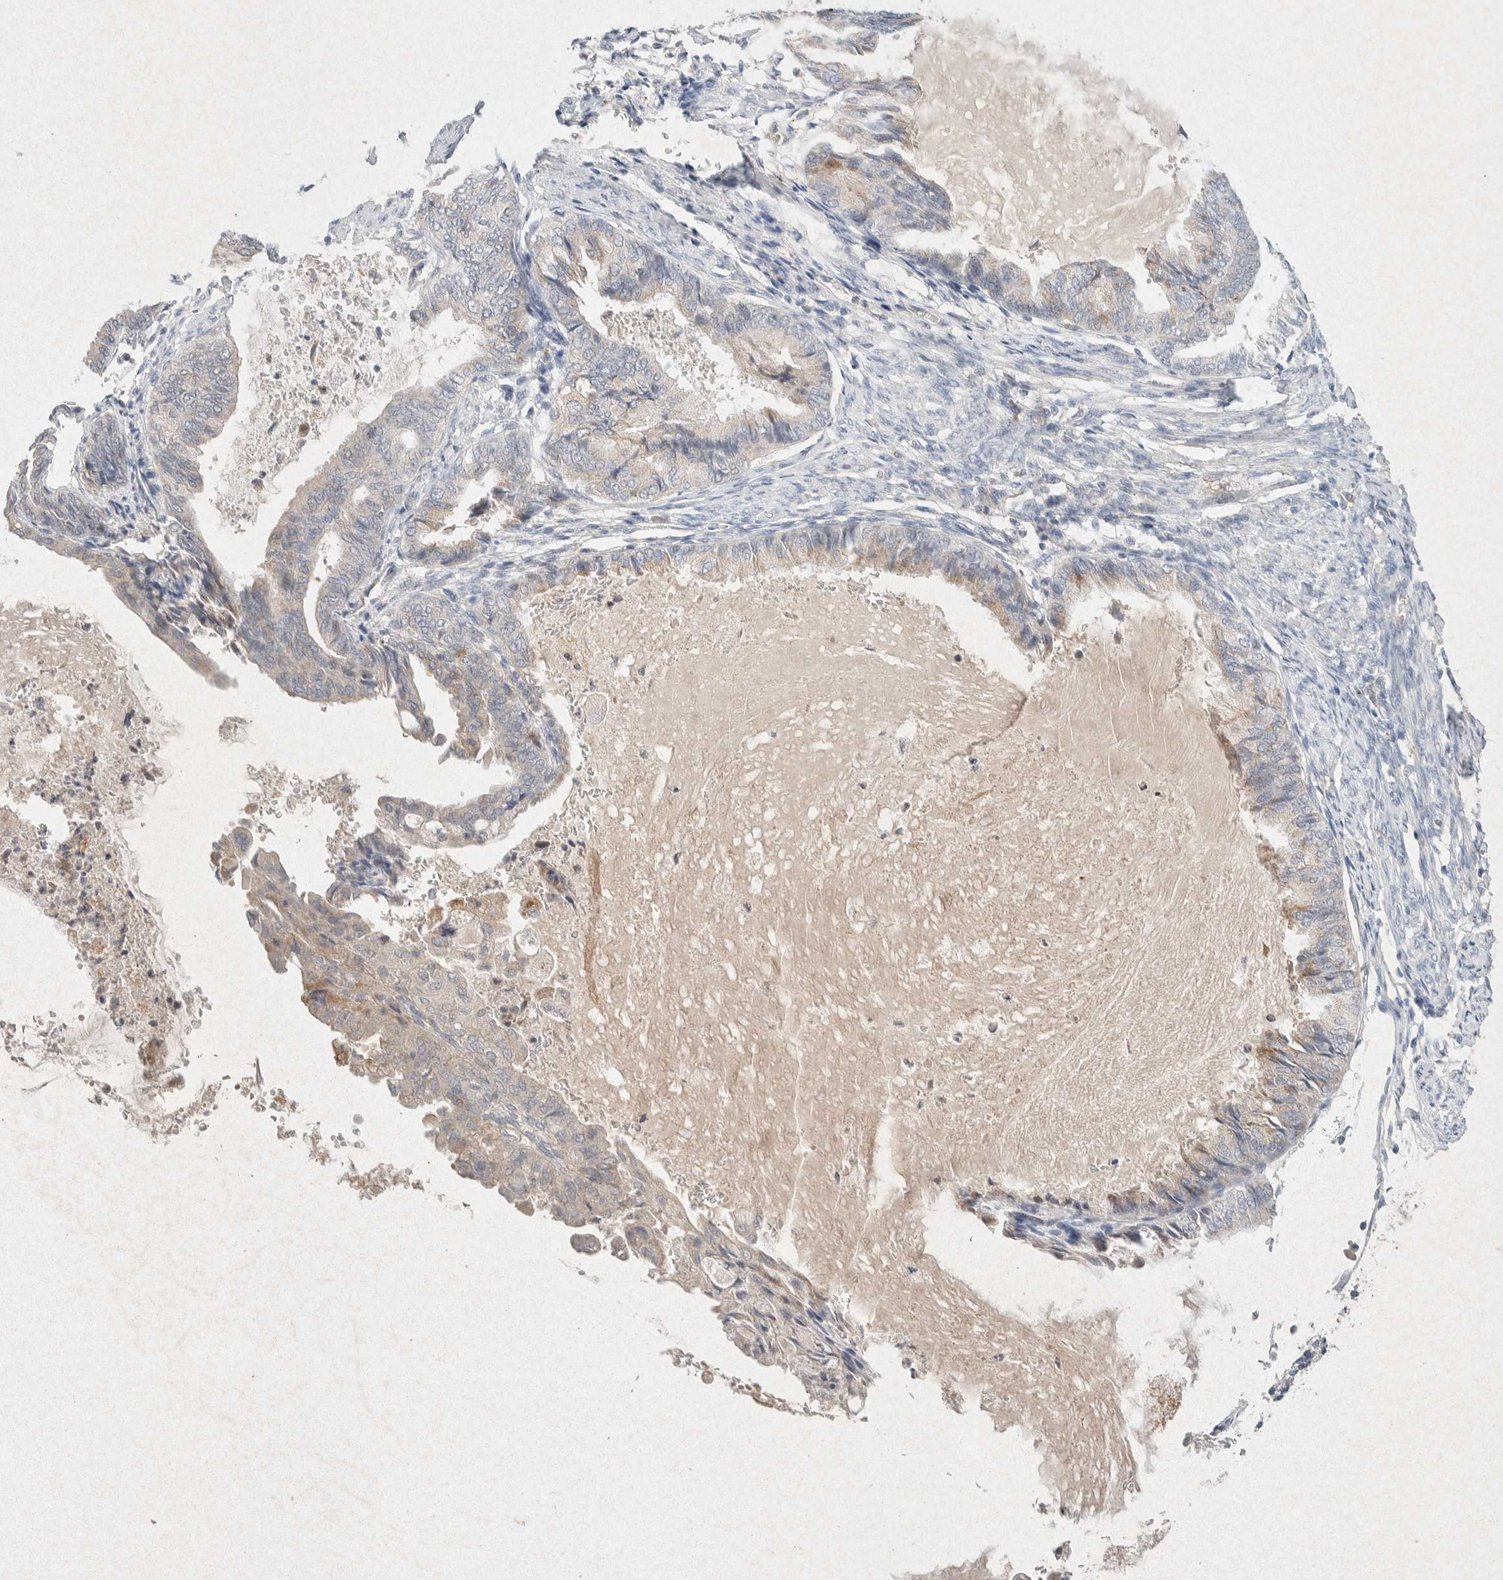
{"staining": {"intensity": "weak", "quantity": "<25%", "location": "cytoplasmic/membranous"}, "tissue": "endometrial cancer", "cell_type": "Tumor cells", "image_type": "cancer", "snomed": [{"axis": "morphology", "description": "Adenocarcinoma, NOS"}, {"axis": "topography", "description": "Endometrium"}], "caption": "The image shows no staining of tumor cells in endometrial cancer. (Brightfield microscopy of DAB (3,3'-diaminobenzidine) immunohistochemistry at high magnification).", "gene": "GNAI1", "patient": {"sex": "female", "age": 86}}